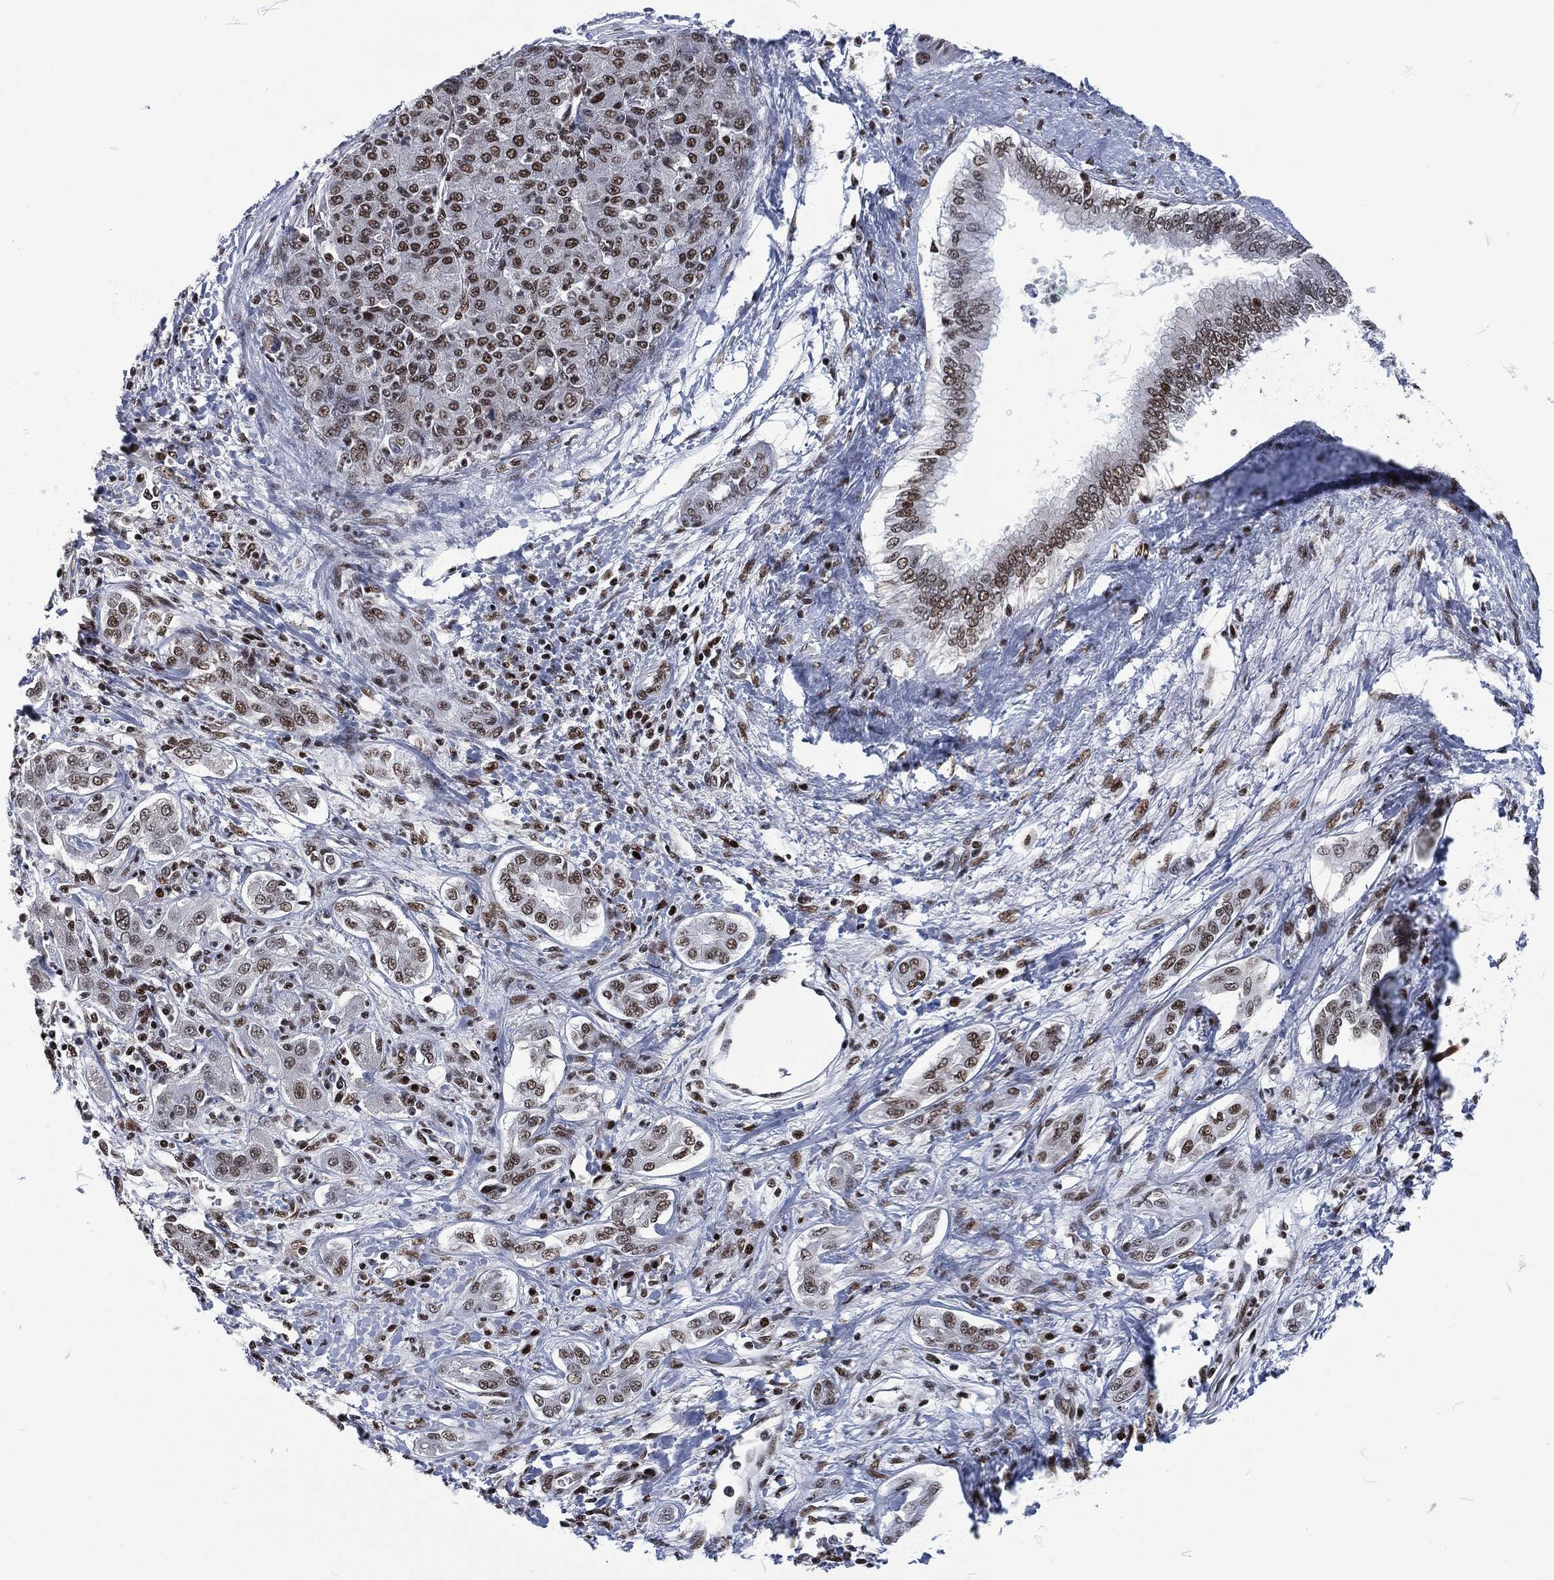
{"staining": {"intensity": "strong", "quantity": "25%-75%", "location": "nuclear"}, "tissue": "liver cancer", "cell_type": "Tumor cells", "image_type": "cancer", "snomed": [{"axis": "morphology", "description": "Carcinoma, Hepatocellular, NOS"}, {"axis": "topography", "description": "Liver"}], "caption": "This histopathology image demonstrates immunohistochemistry staining of human hepatocellular carcinoma (liver), with high strong nuclear staining in approximately 25%-75% of tumor cells.", "gene": "DCPS", "patient": {"sex": "male", "age": 65}}